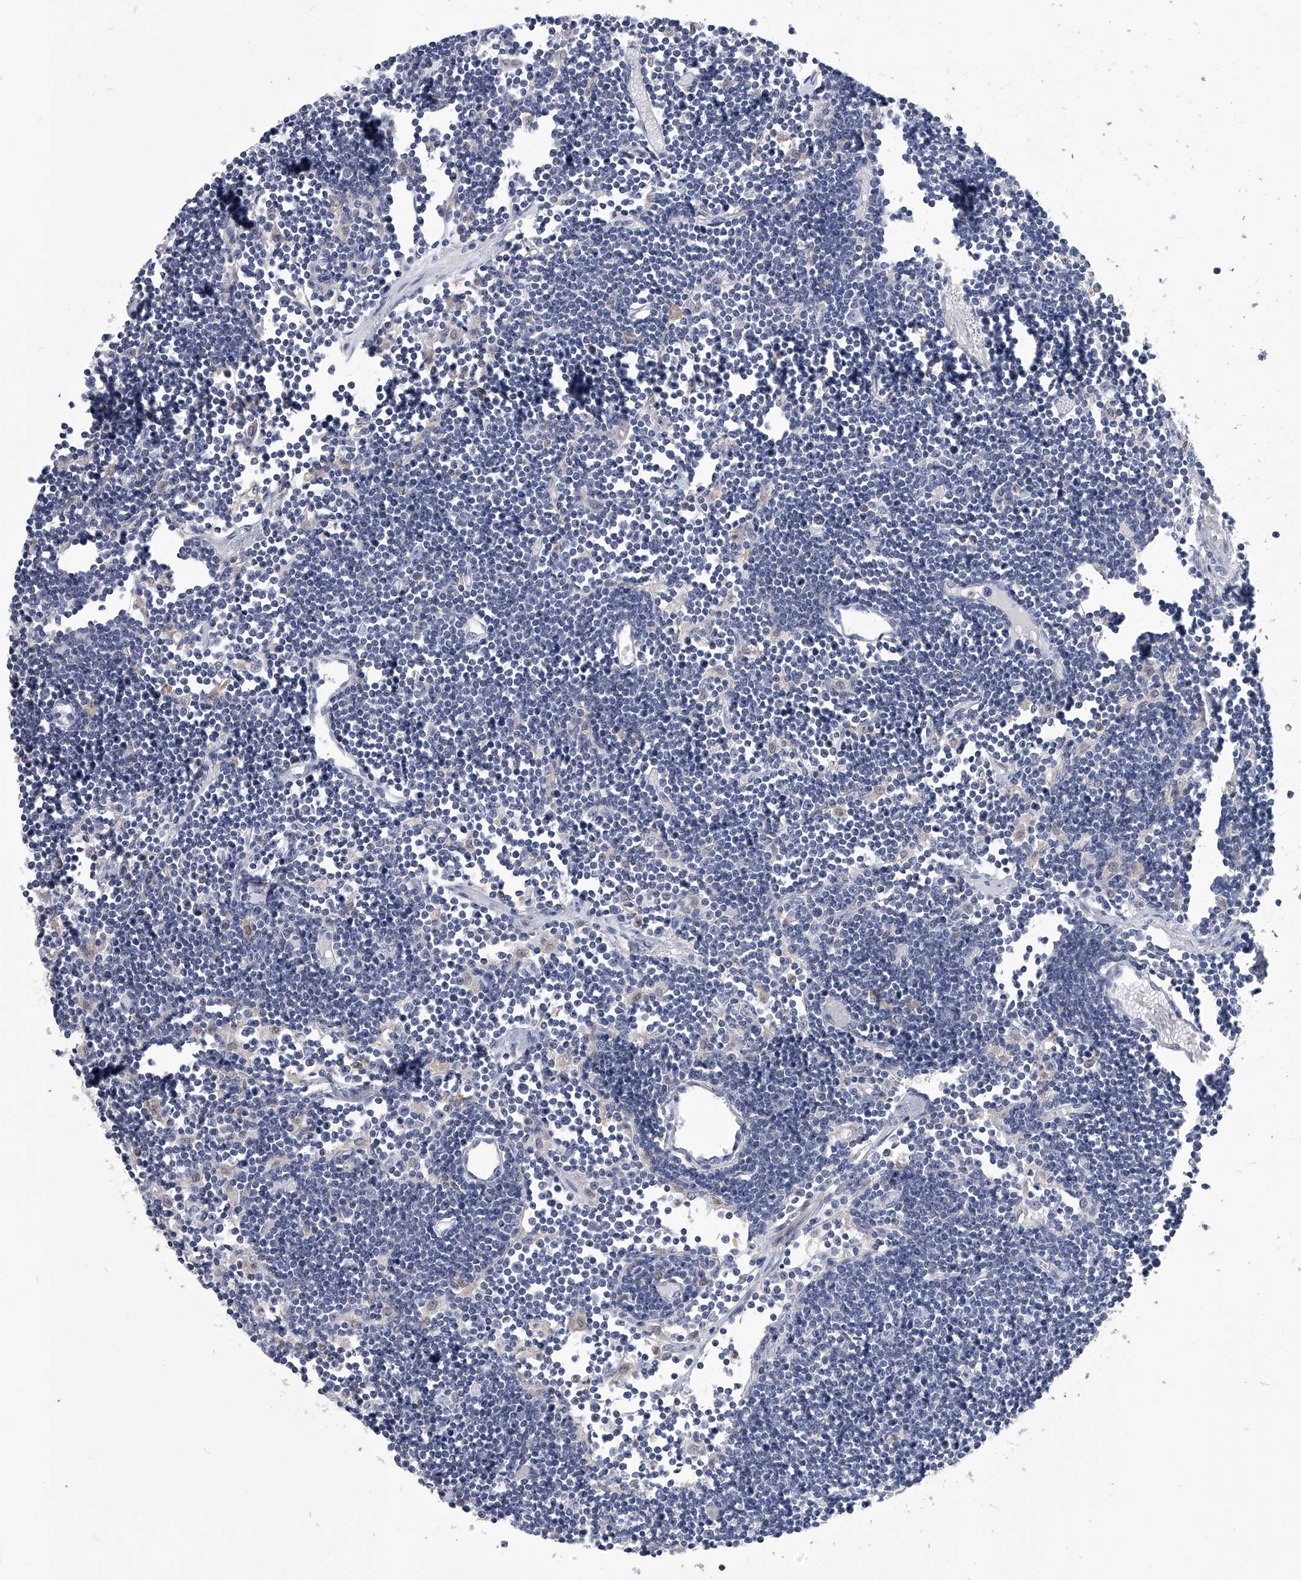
{"staining": {"intensity": "negative", "quantity": "none", "location": "none"}, "tissue": "lymph node", "cell_type": "Germinal center cells", "image_type": "normal", "snomed": [{"axis": "morphology", "description": "Normal tissue, NOS"}, {"axis": "topography", "description": "Lymph node"}], "caption": "Human lymph node stained for a protein using IHC demonstrates no expression in germinal center cells.", "gene": "PDXK", "patient": {"sex": "female", "age": 11}}